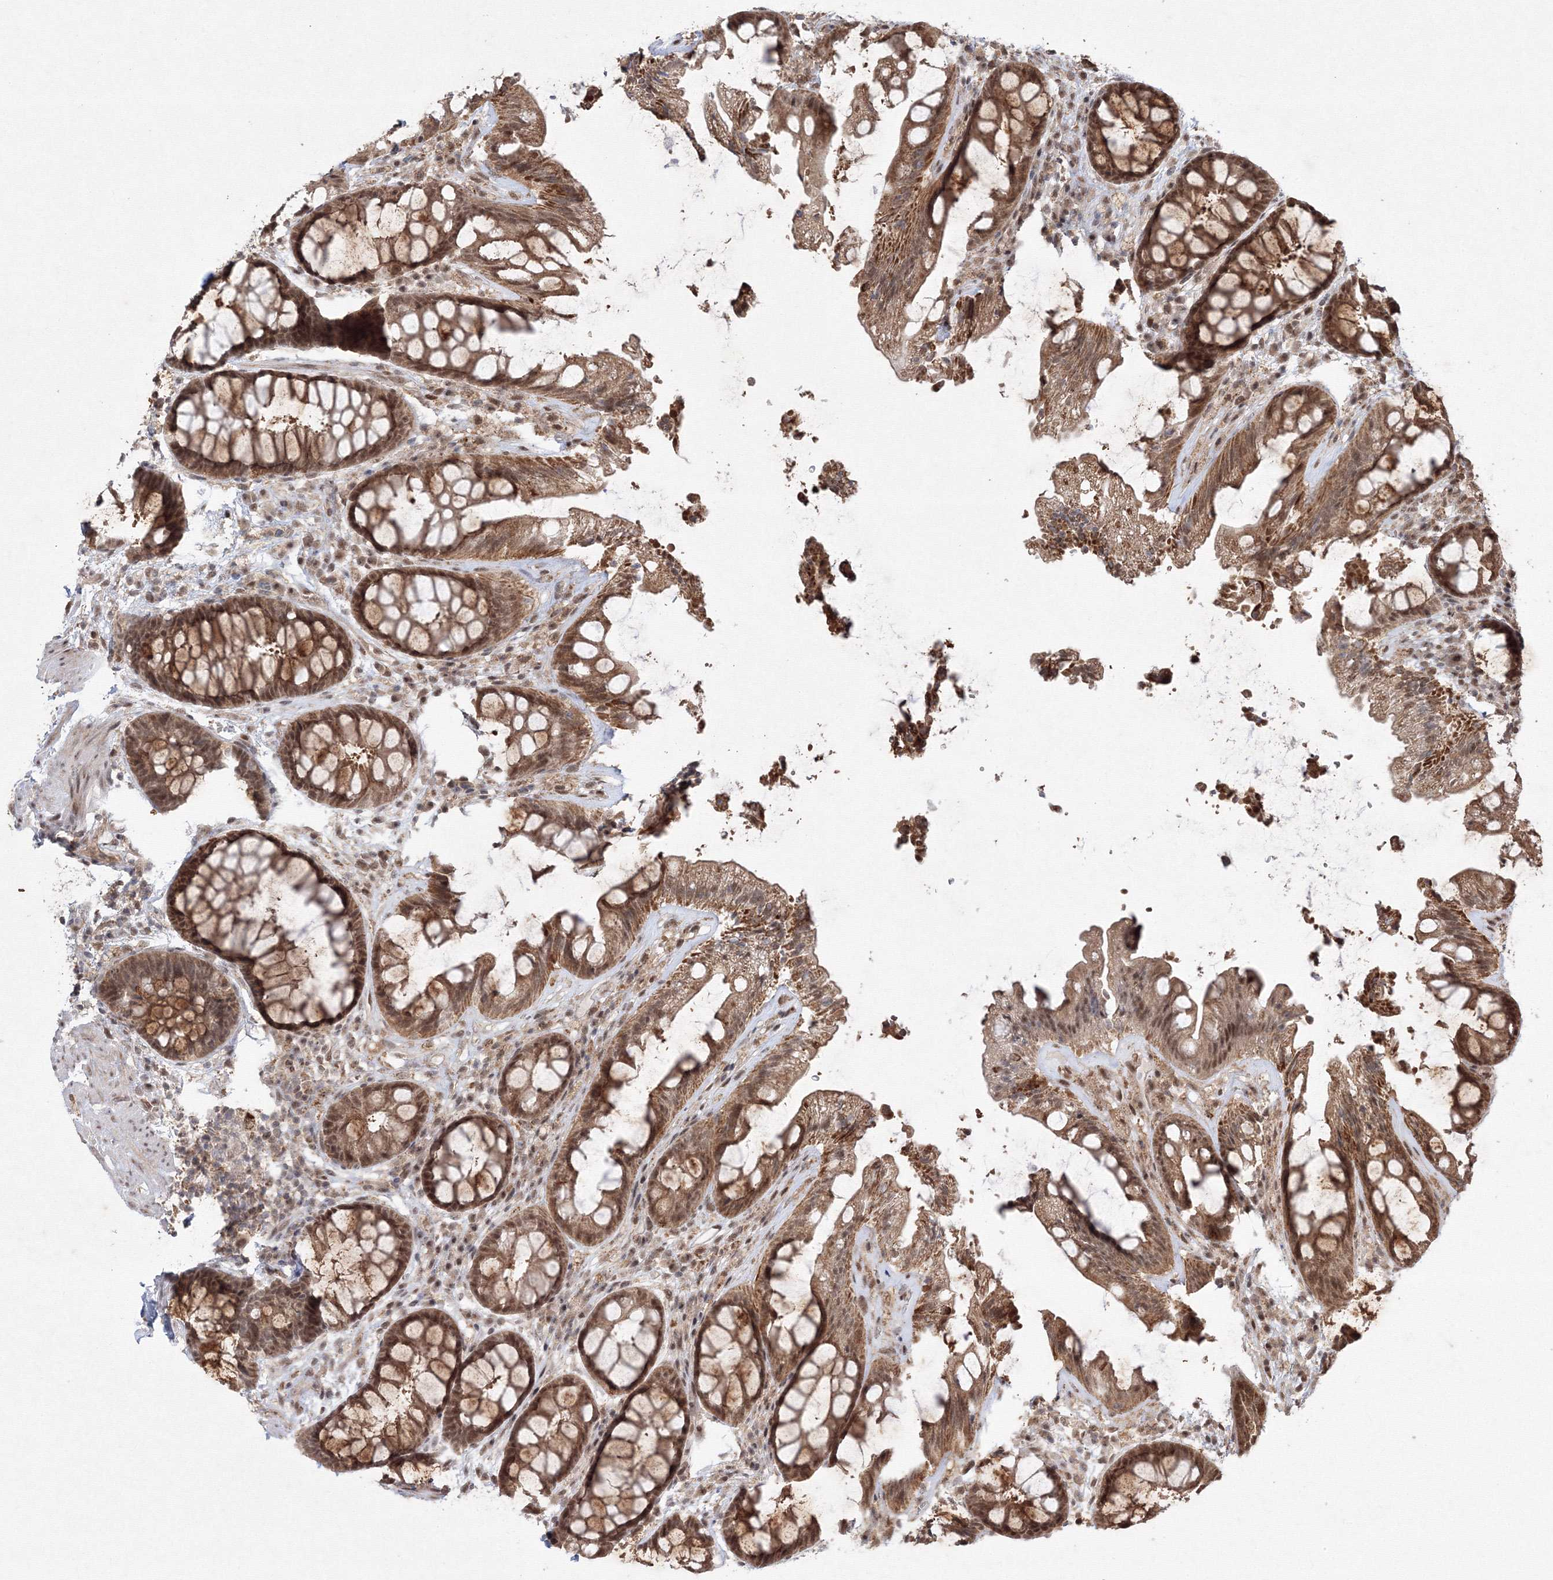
{"staining": {"intensity": "moderate", "quantity": ">75%", "location": "cytoplasmic/membranous,nuclear"}, "tissue": "rectum", "cell_type": "Glandular cells", "image_type": "normal", "snomed": [{"axis": "morphology", "description": "Normal tissue, NOS"}, {"axis": "topography", "description": "Rectum"}], "caption": "Immunohistochemistry staining of unremarkable rectum, which demonstrates medium levels of moderate cytoplasmic/membranous,nuclear expression in about >75% of glandular cells indicating moderate cytoplasmic/membranous,nuclear protein staining. The staining was performed using DAB (brown) for protein detection and nuclei were counterstained in hematoxylin (blue).", "gene": "COPS4", "patient": {"sex": "female", "age": 46}}